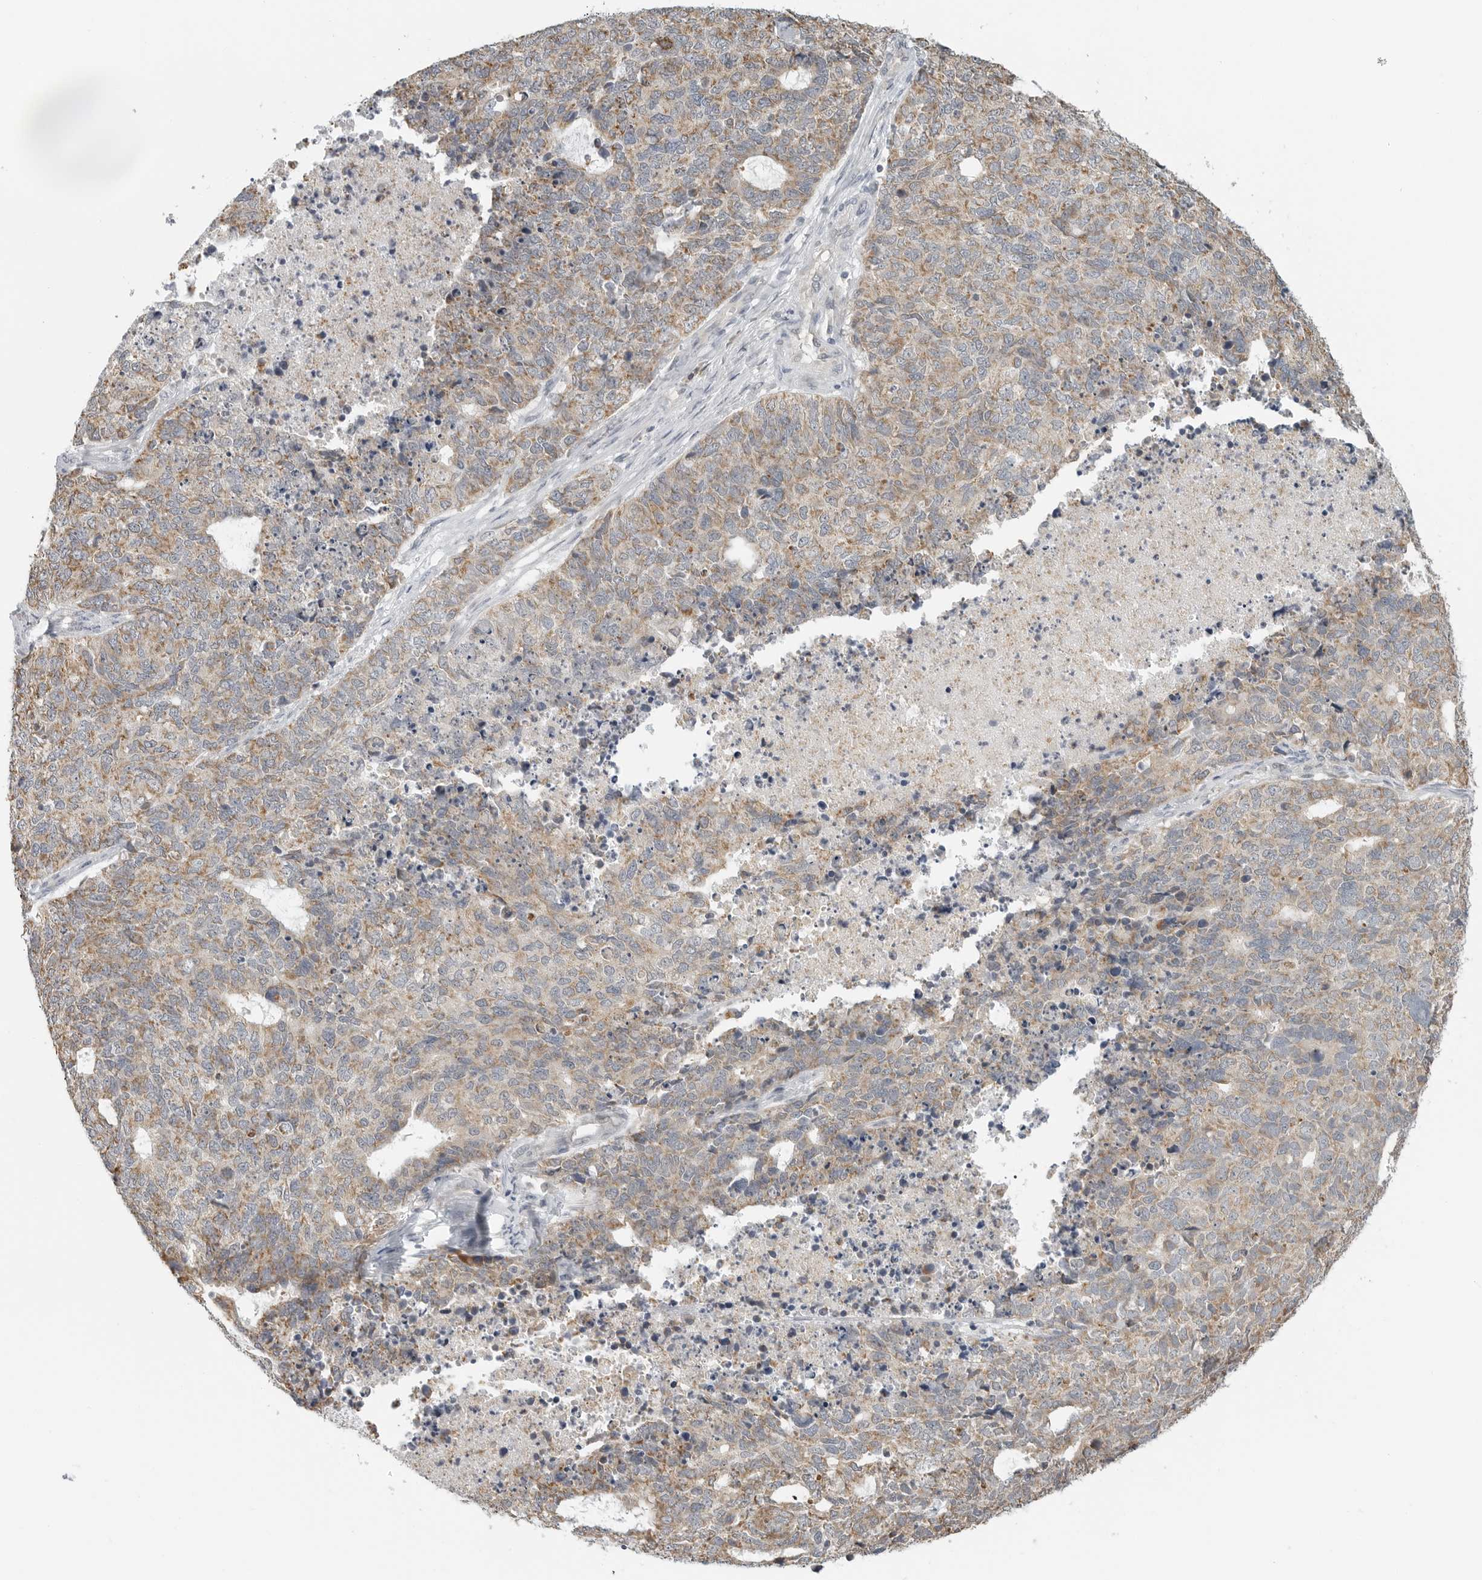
{"staining": {"intensity": "moderate", "quantity": ">75%", "location": "cytoplasmic/membranous"}, "tissue": "cervical cancer", "cell_type": "Tumor cells", "image_type": "cancer", "snomed": [{"axis": "morphology", "description": "Squamous cell carcinoma, NOS"}, {"axis": "topography", "description": "Cervix"}], "caption": "Protein staining by immunohistochemistry displays moderate cytoplasmic/membranous positivity in about >75% of tumor cells in cervical squamous cell carcinoma.", "gene": "IL12RB2", "patient": {"sex": "female", "age": 63}}